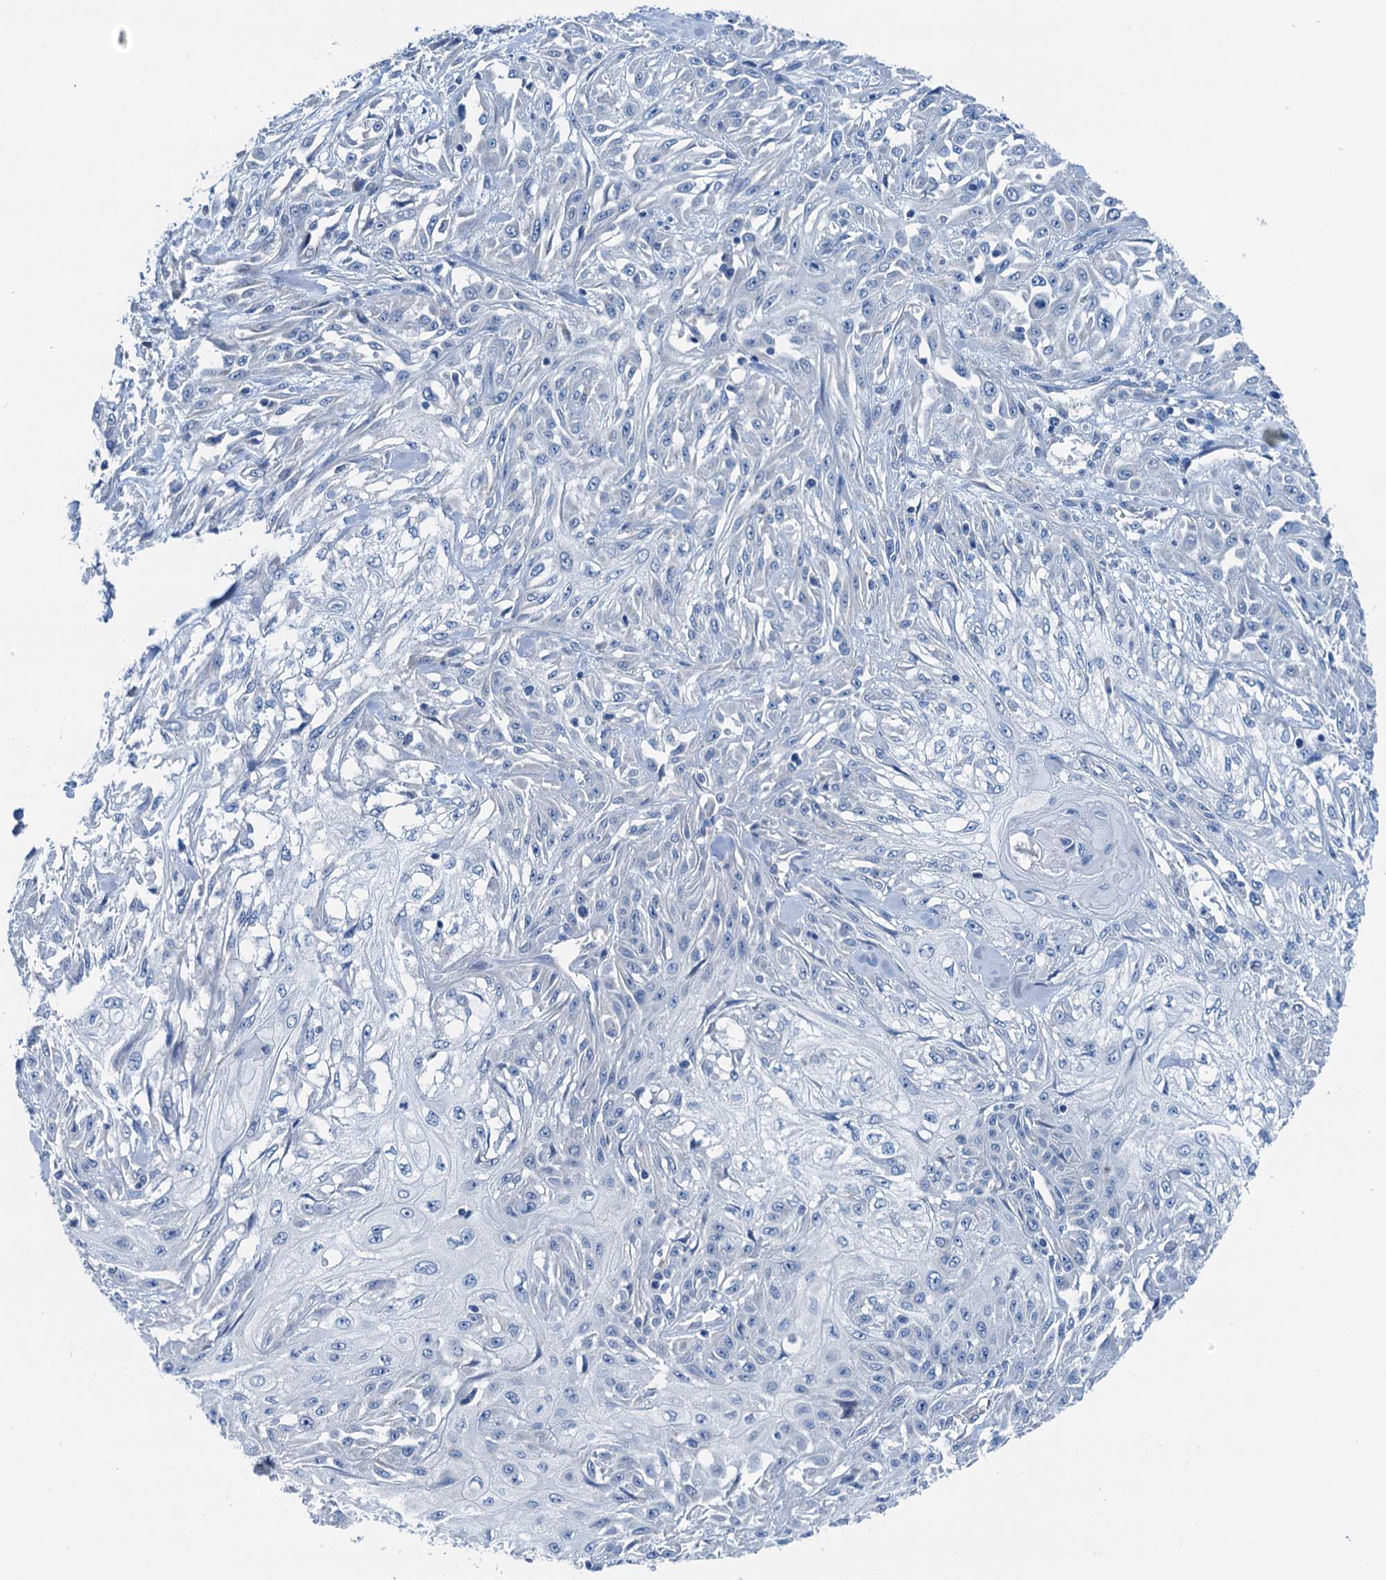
{"staining": {"intensity": "negative", "quantity": "none", "location": "none"}, "tissue": "skin cancer", "cell_type": "Tumor cells", "image_type": "cancer", "snomed": [{"axis": "morphology", "description": "Squamous cell carcinoma, NOS"}, {"axis": "morphology", "description": "Squamous cell carcinoma, metastatic, NOS"}, {"axis": "topography", "description": "Skin"}, {"axis": "topography", "description": "Lymph node"}], "caption": "Immunohistochemistry image of neoplastic tissue: human skin cancer (squamous cell carcinoma) stained with DAB exhibits no significant protein staining in tumor cells. (DAB (3,3'-diaminobenzidine) IHC with hematoxylin counter stain).", "gene": "ELAC1", "patient": {"sex": "male", "age": 75}}